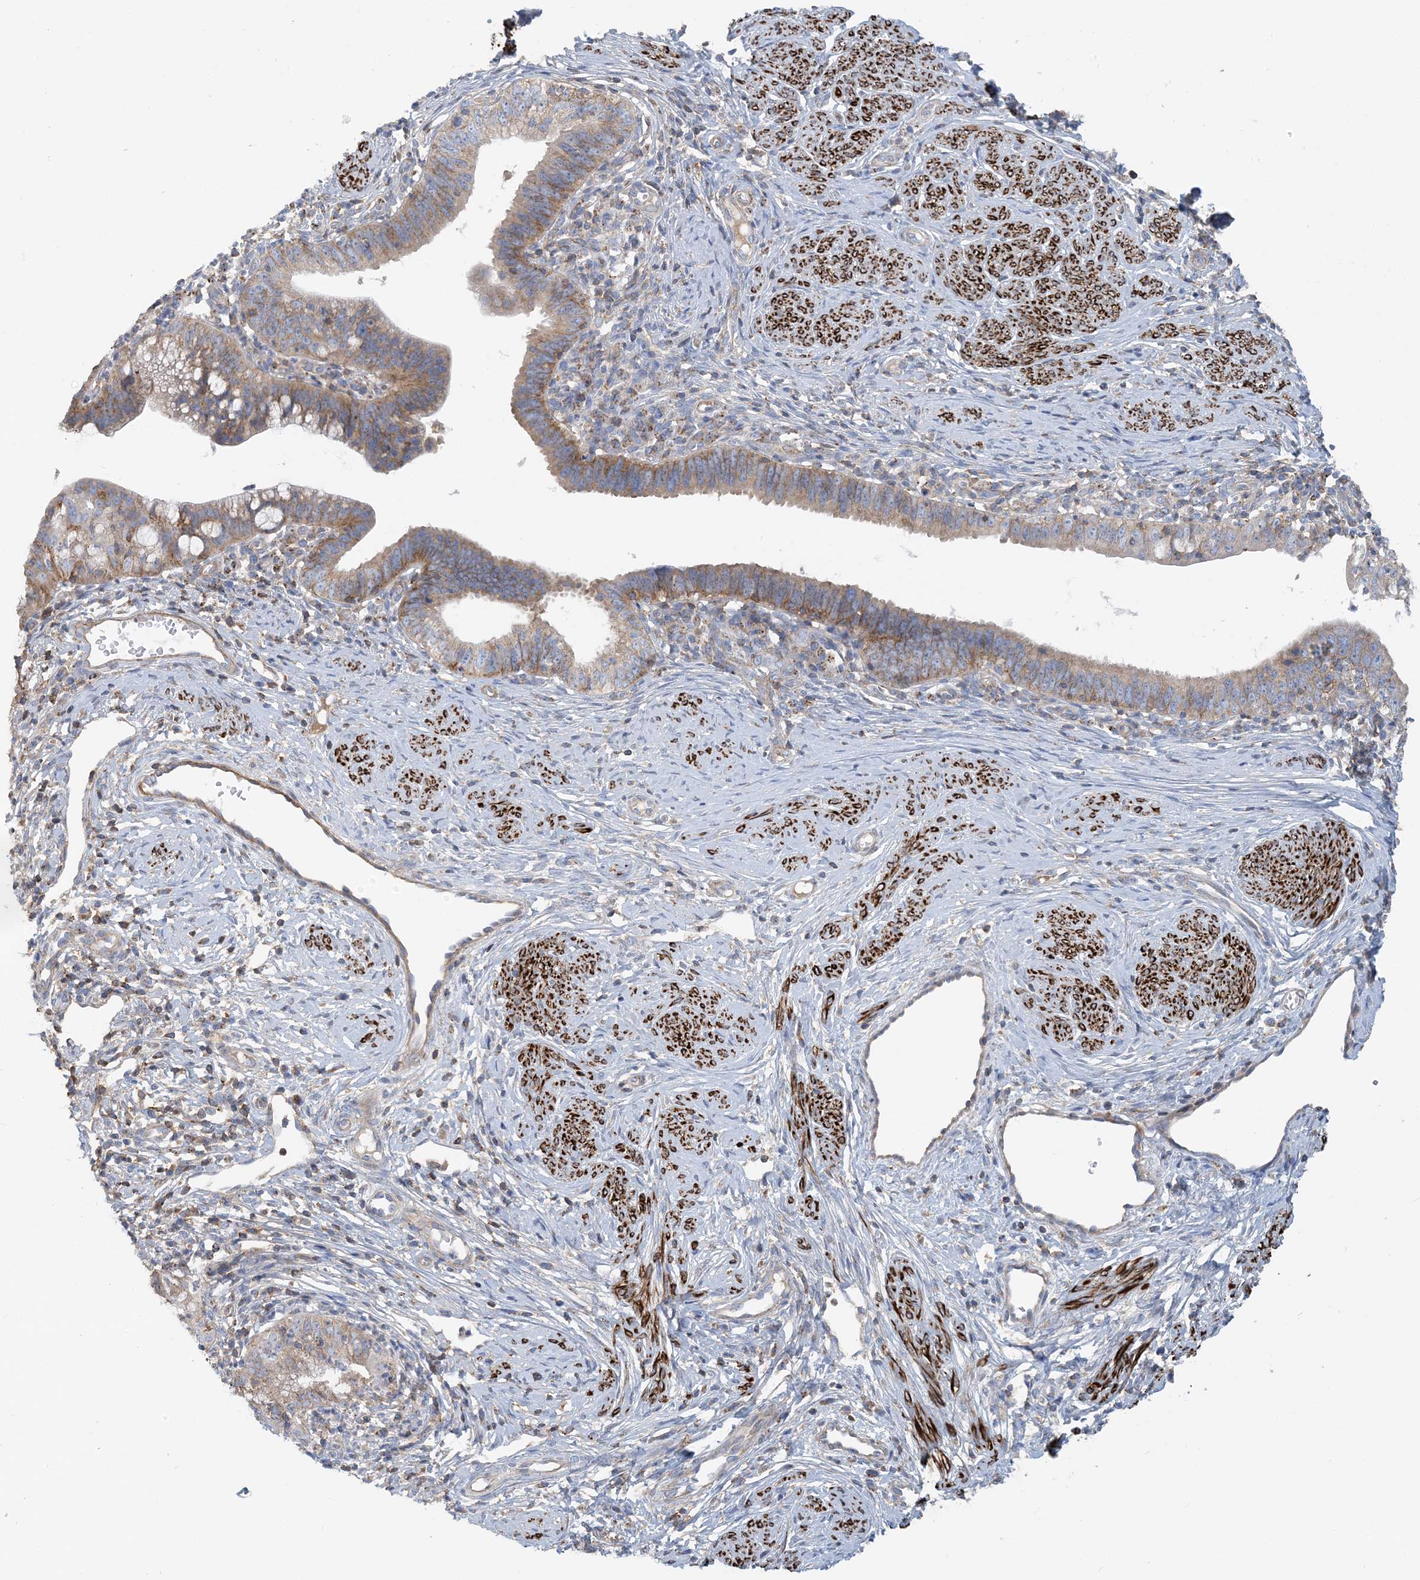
{"staining": {"intensity": "moderate", "quantity": ">75%", "location": "cytoplasmic/membranous"}, "tissue": "cervical cancer", "cell_type": "Tumor cells", "image_type": "cancer", "snomed": [{"axis": "morphology", "description": "Adenocarcinoma, NOS"}, {"axis": "topography", "description": "Cervix"}], "caption": "Immunohistochemical staining of cervical cancer (adenocarcinoma) demonstrates medium levels of moderate cytoplasmic/membranous protein expression in about >75% of tumor cells.", "gene": "CALHM5", "patient": {"sex": "female", "age": 36}}